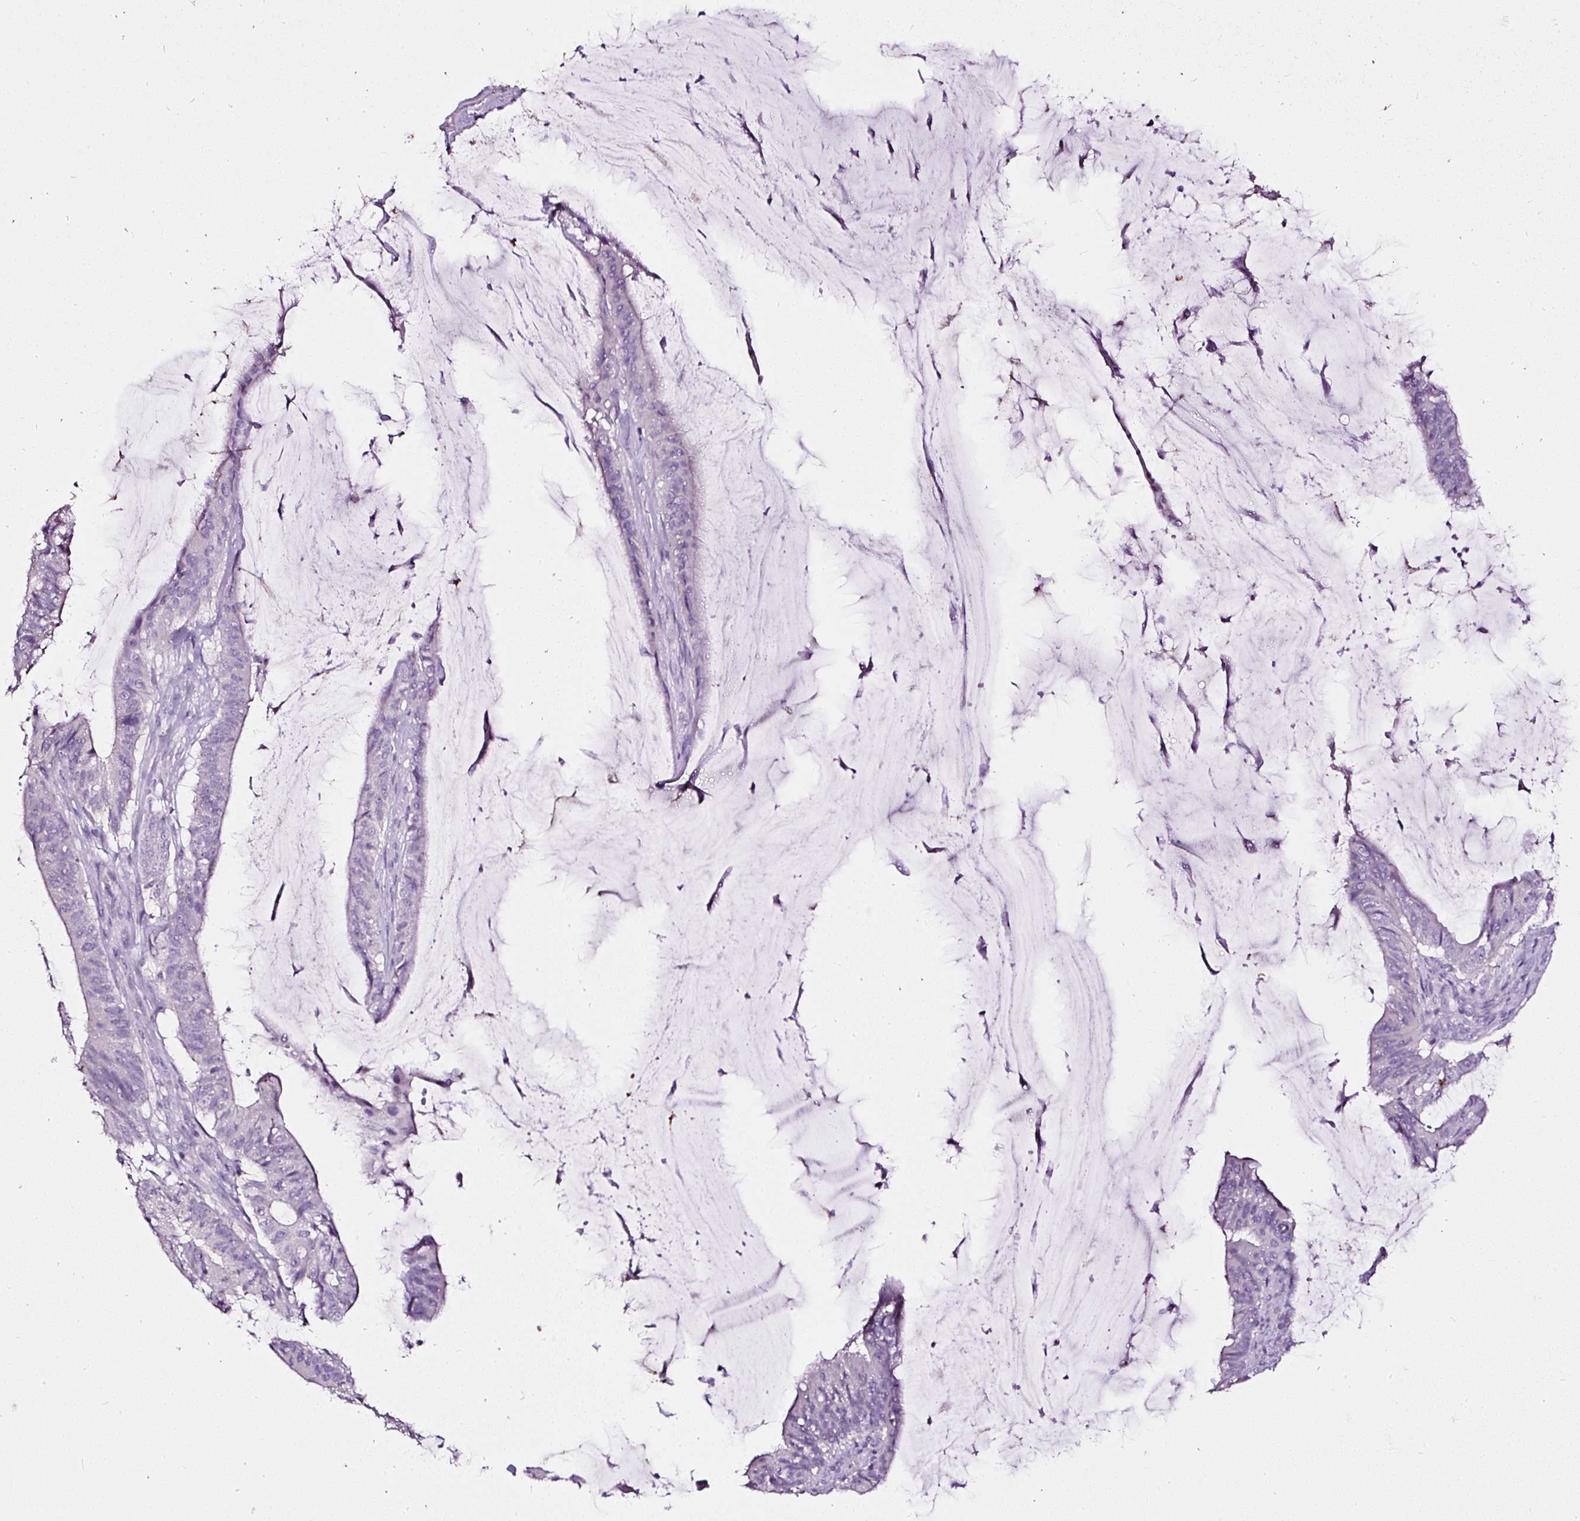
{"staining": {"intensity": "negative", "quantity": "none", "location": "none"}, "tissue": "colorectal cancer", "cell_type": "Tumor cells", "image_type": "cancer", "snomed": [{"axis": "morphology", "description": "Adenocarcinoma, NOS"}, {"axis": "topography", "description": "Colon"}], "caption": "The micrograph exhibits no significant staining in tumor cells of adenocarcinoma (colorectal).", "gene": "ATP2A1", "patient": {"sex": "female", "age": 43}}